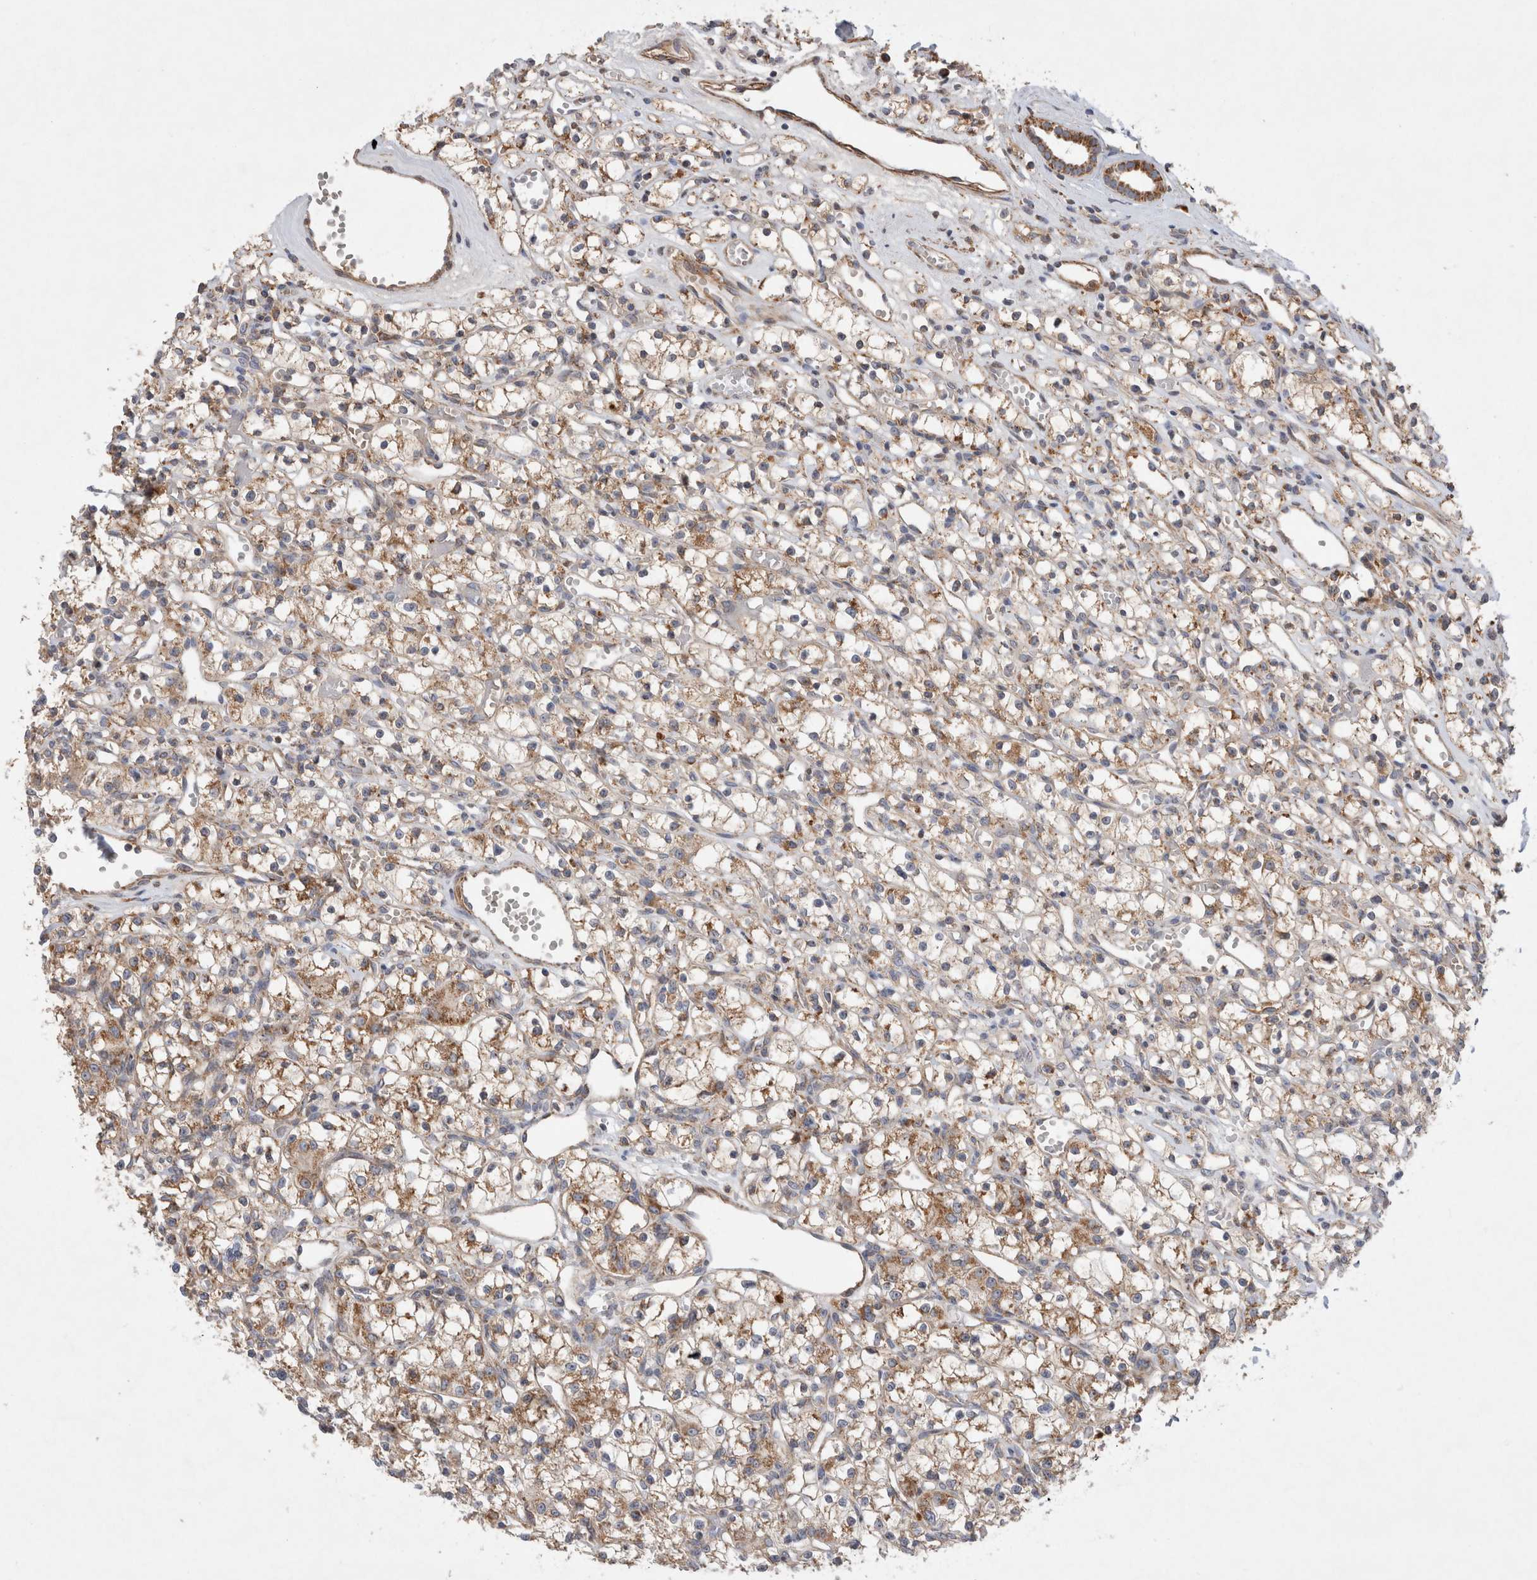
{"staining": {"intensity": "moderate", "quantity": "25%-75%", "location": "cytoplasmic/membranous"}, "tissue": "renal cancer", "cell_type": "Tumor cells", "image_type": "cancer", "snomed": [{"axis": "morphology", "description": "Adenocarcinoma, NOS"}, {"axis": "topography", "description": "Kidney"}], "caption": "Renal cancer (adenocarcinoma) stained for a protein (brown) displays moderate cytoplasmic/membranous positive staining in about 25%-75% of tumor cells.", "gene": "MRPS28", "patient": {"sex": "female", "age": 59}}